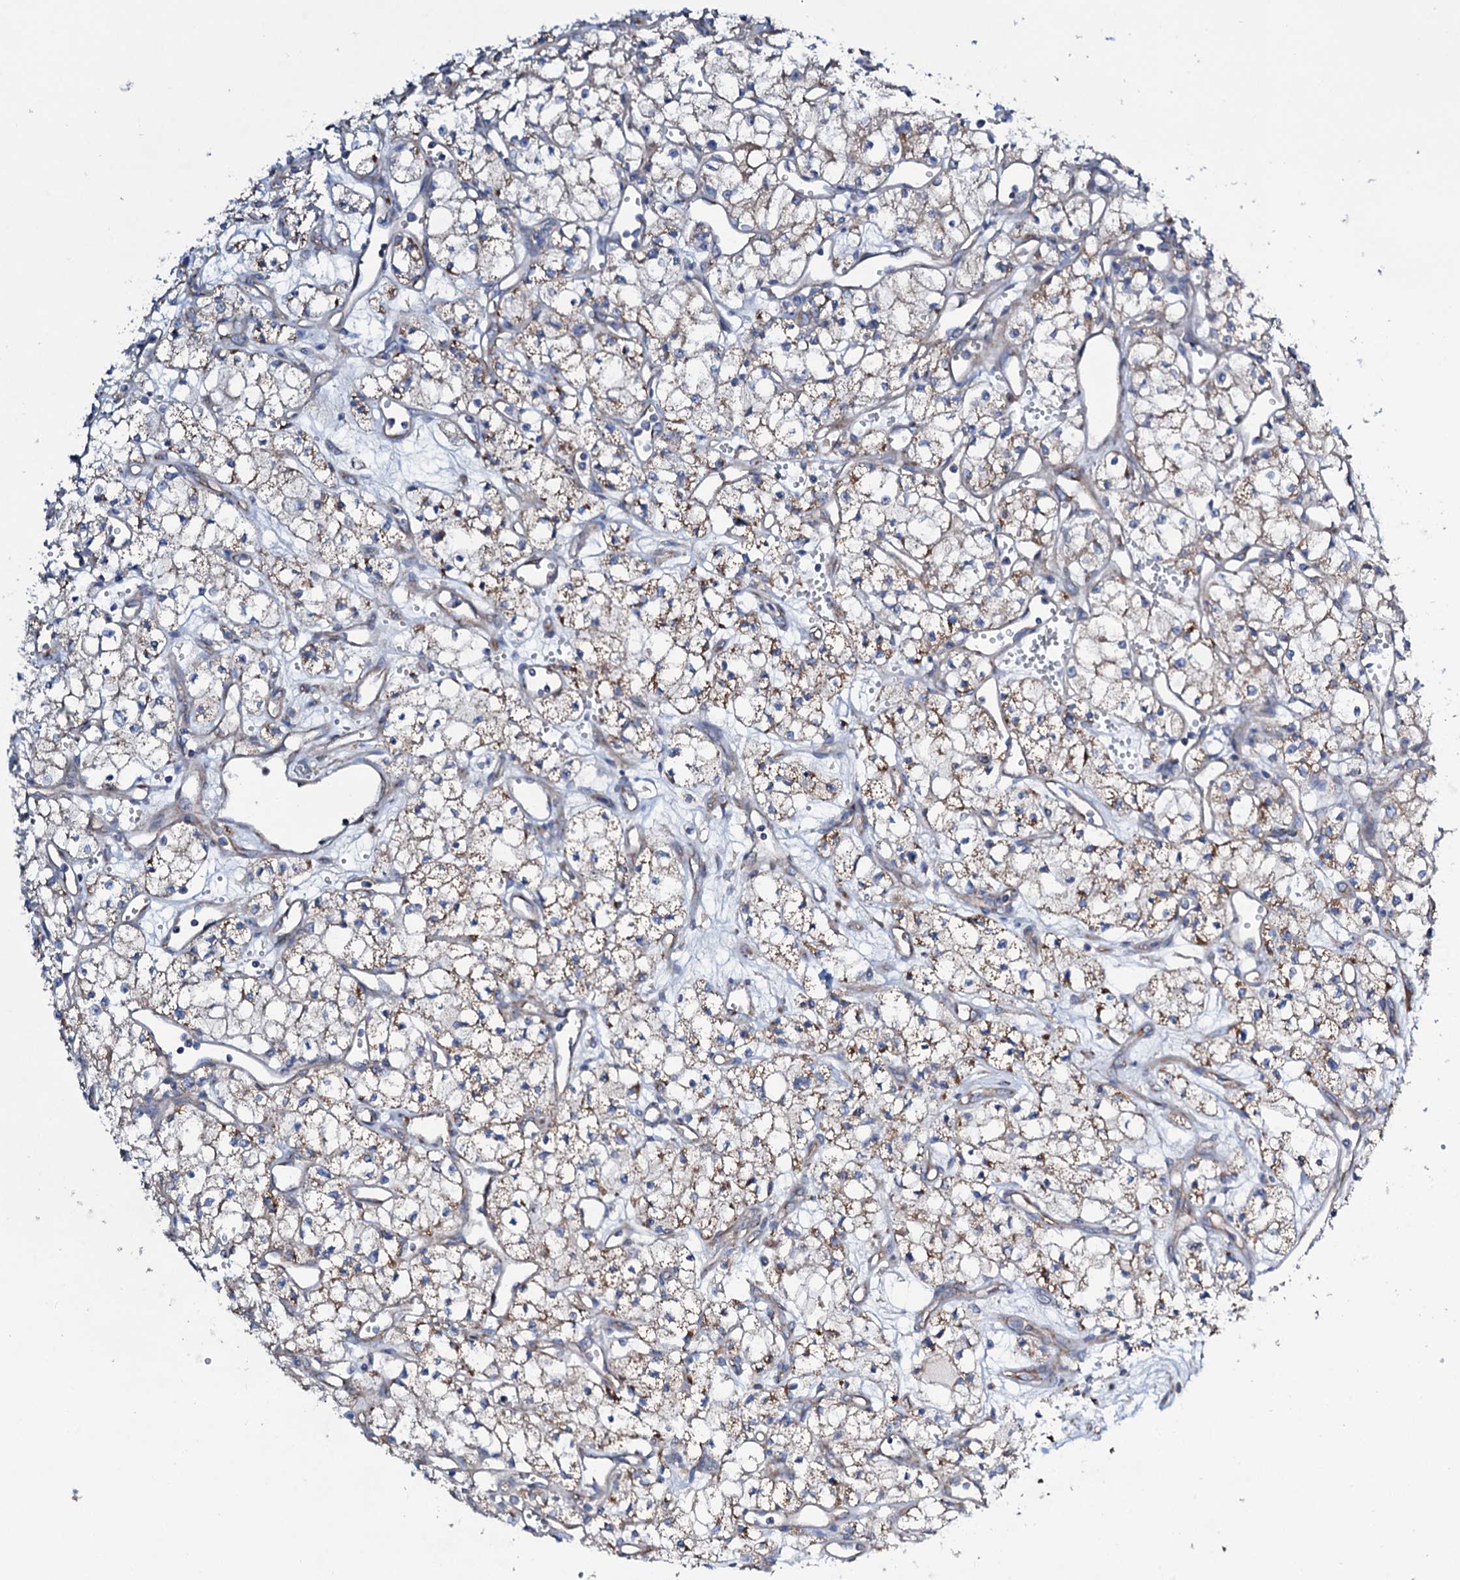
{"staining": {"intensity": "weak", "quantity": "25%-75%", "location": "cytoplasmic/membranous"}, "tissue": "renal cancer", "cell_type": "Tumor cells", "image_type": "cancer", "snomed": [{"axis": "morphology", "description": "Adenocarcinoma, NOS"}, {"axis": "topography", "description": "Kidney"}], "caption": "Renal cancer tissue reveals weak cytoplasmic/membranous expression in about 25%-75% of tumor cells", "gene": "STARD13", "patient": {"sex": "male", "age": 59}}